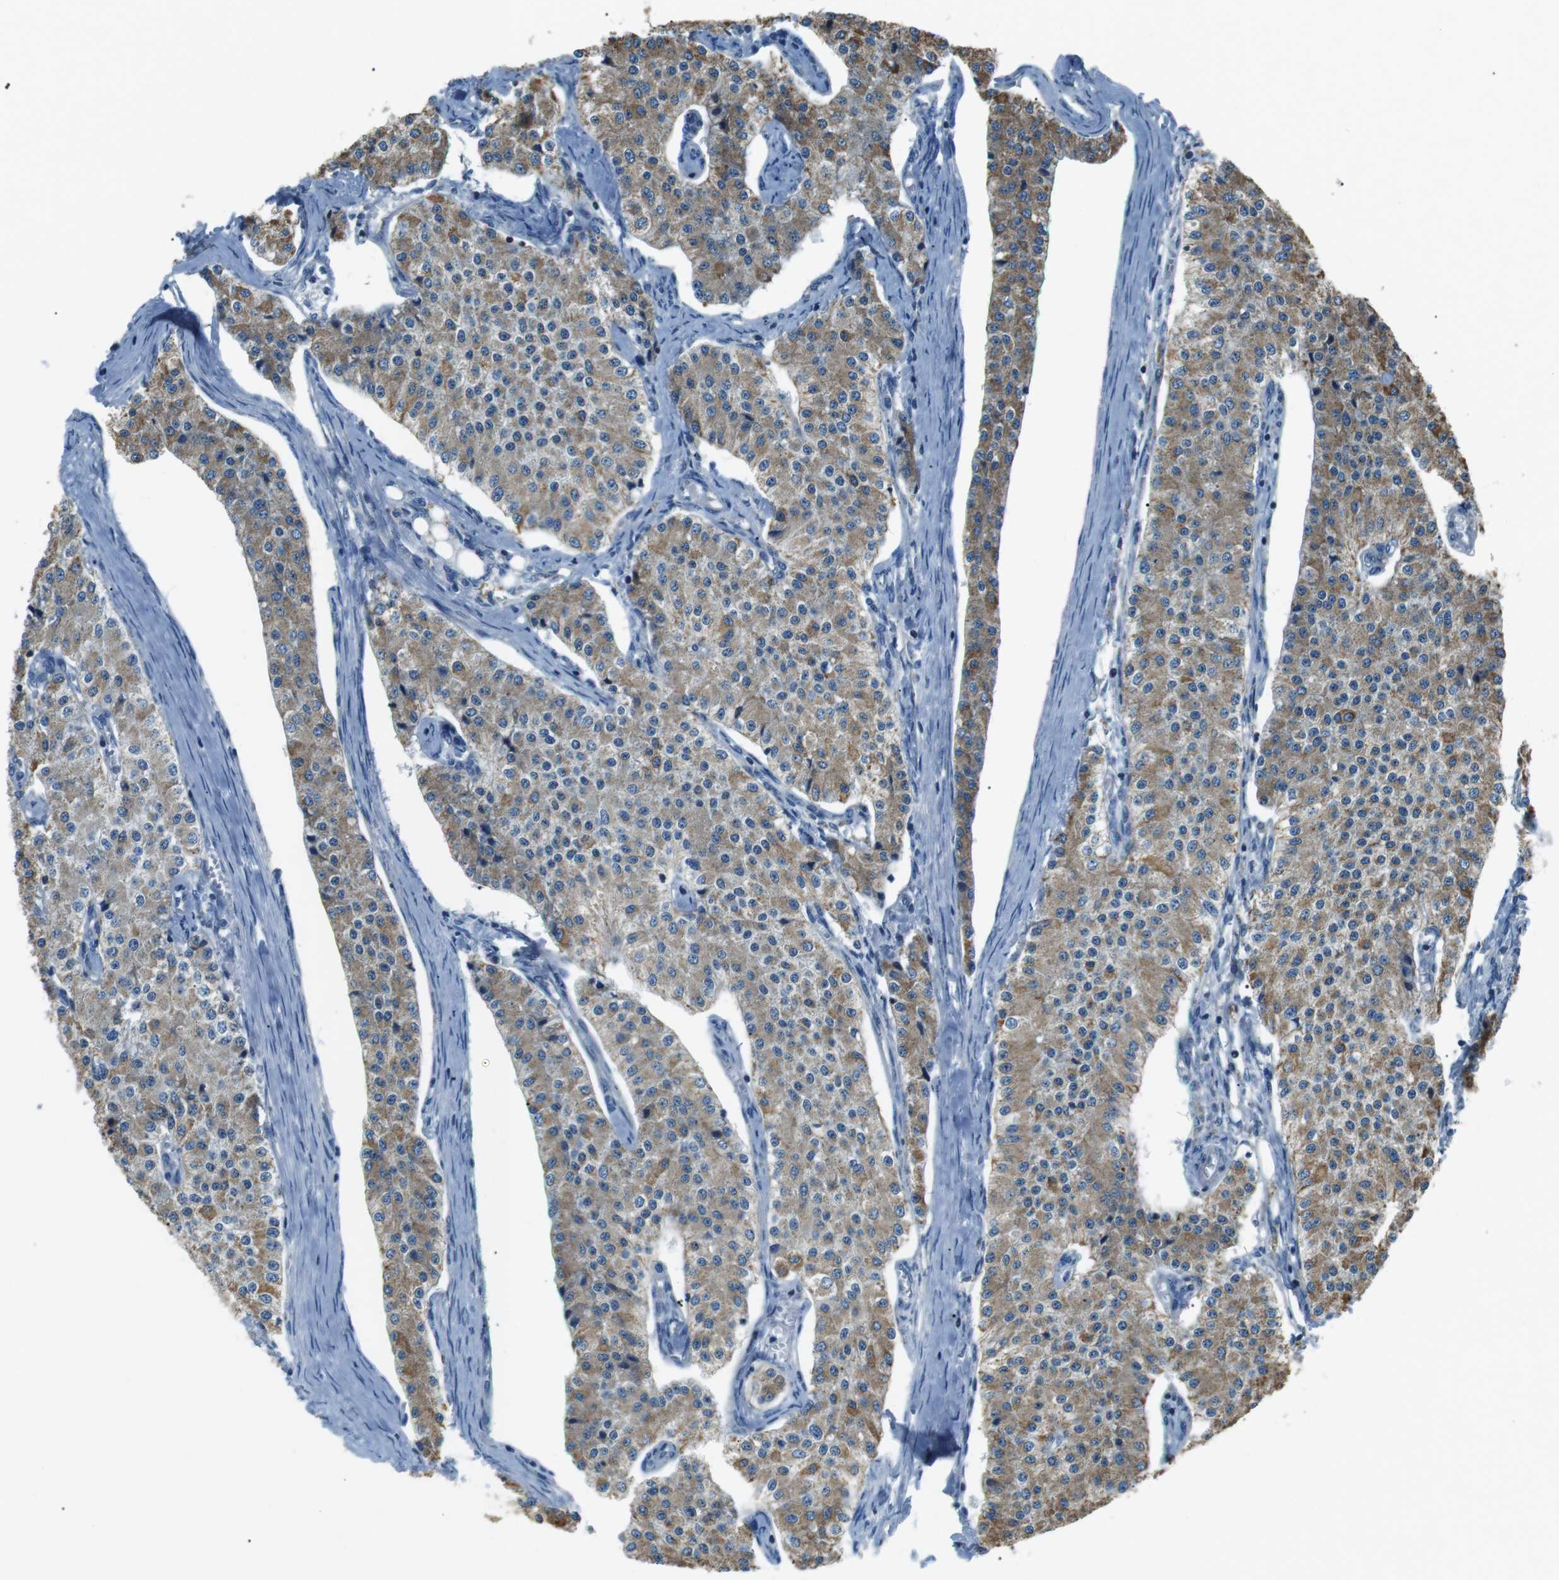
{"staining": {"intensity": "moderate", "quantity": ">75%", "location": "cytoplasmic/membranous"}, "tissue": "carcinoid", "cell_type": "Tumor cells", "image_type": "cancer", "snomed": [{"axis": "morphology", "description": "Carcinoid, malignant, NOS"}, {"axis": "topography", "description": "Colon"}], "caption": "Approximately >75% of tumor cells in carcinoid show moderate cytoplasmic/membranous protein staining as visualized by brown immunohistochemical staining.", "gene": "FAM3B", "patient": {"sex": "female", "age": 52}}